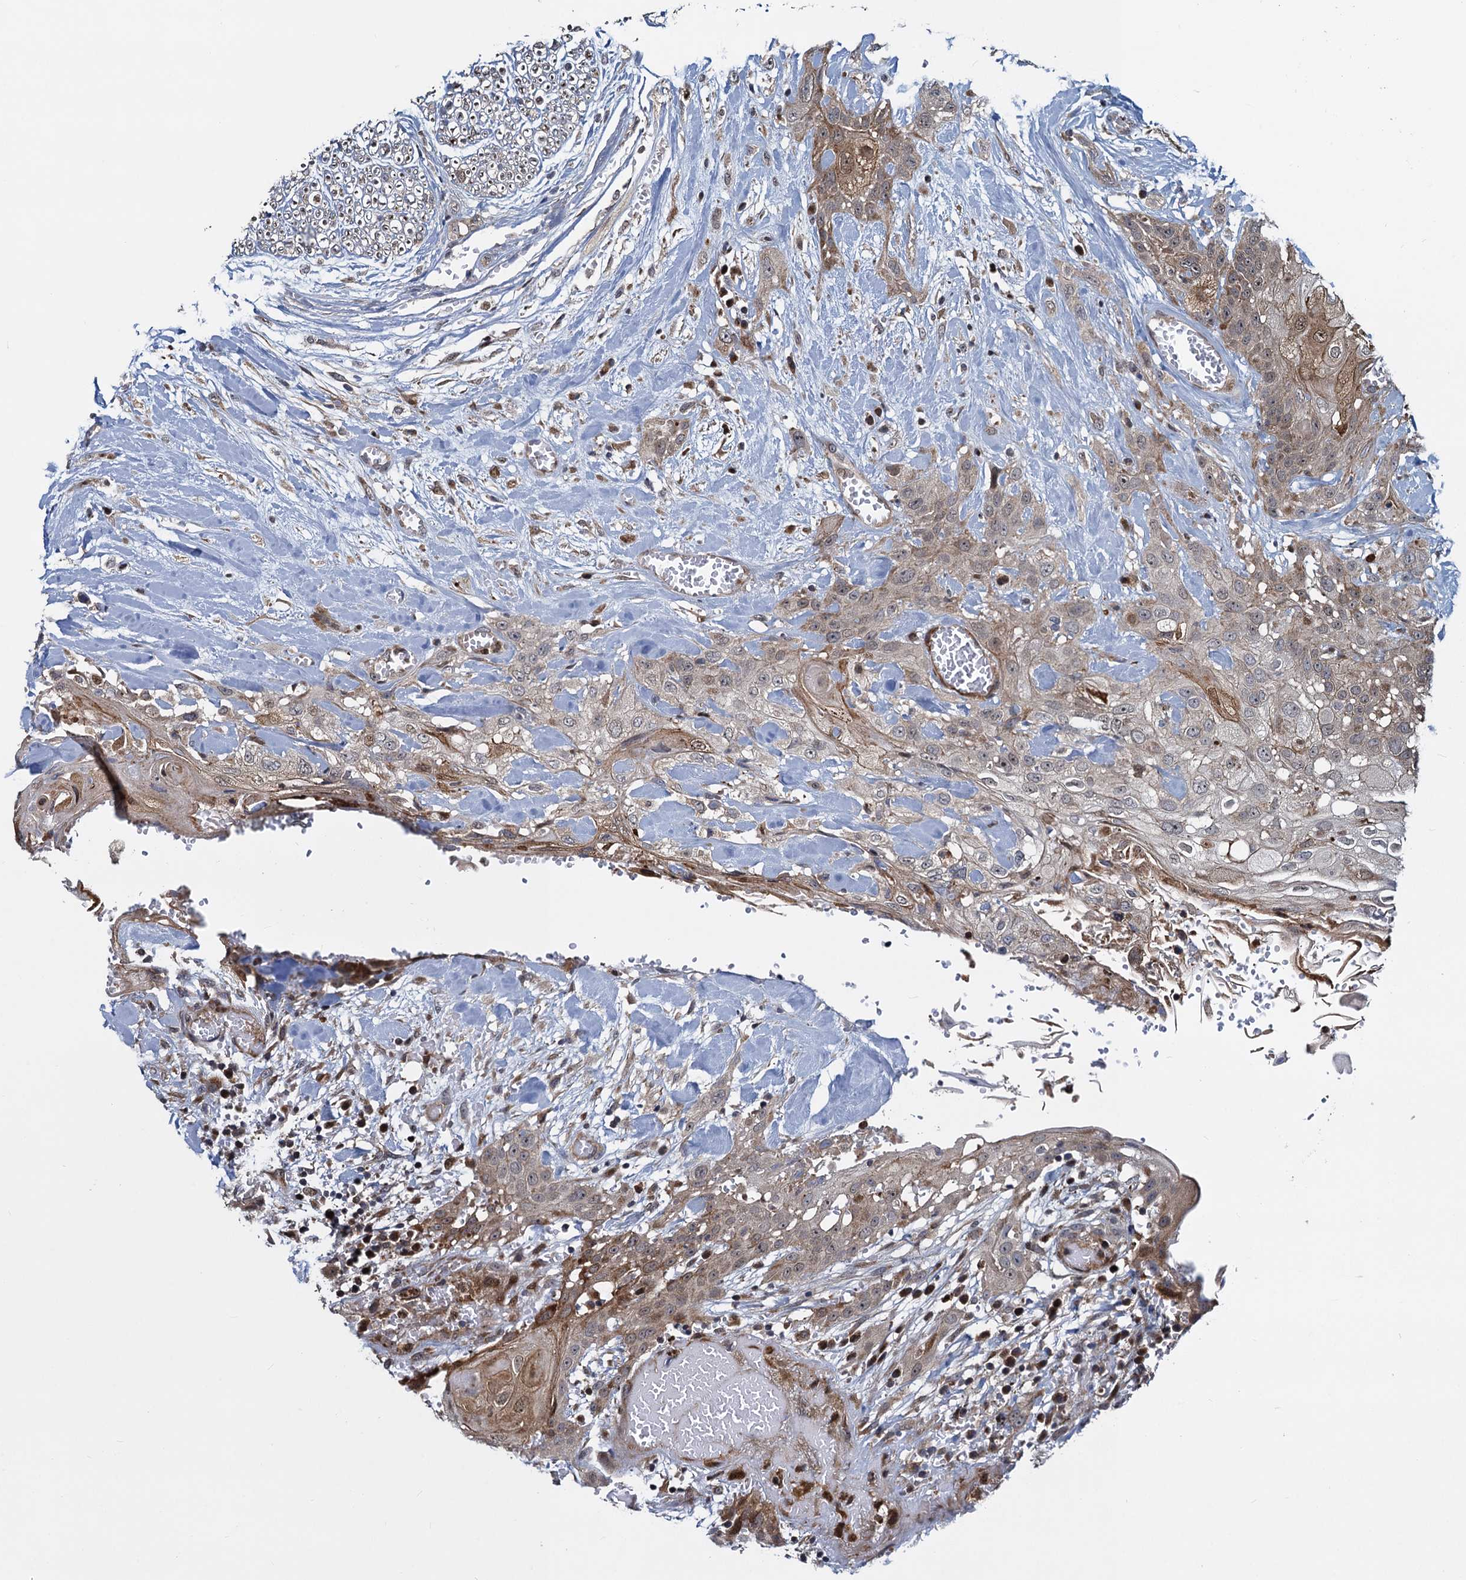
{"staining": {"intensity": "moderate", "quantity": "25%-75%", "location": "cytoplasmic/membranous,nuclear"}, "tissue": "head and neck cancer", "cell_type": "Tumor cells", "image_type": "cancer", "snomed": [{"axis": "morphology", "description": "Squamous cell carcinoma, NOS"}, {"axis": "topography", "description": "Head-Neck"}], "caption": "DAB (3,3'-diaminobenzidine) immunohistochemical staining of human squamous cell carcinoma (head and neck) exhibits moderate cytoplasmic/membranous and nuclear protein positivity in about 25%-75% of tumor cells.", "gene": "ATOSA", "patient": {"sex": "female", "age": 43}}